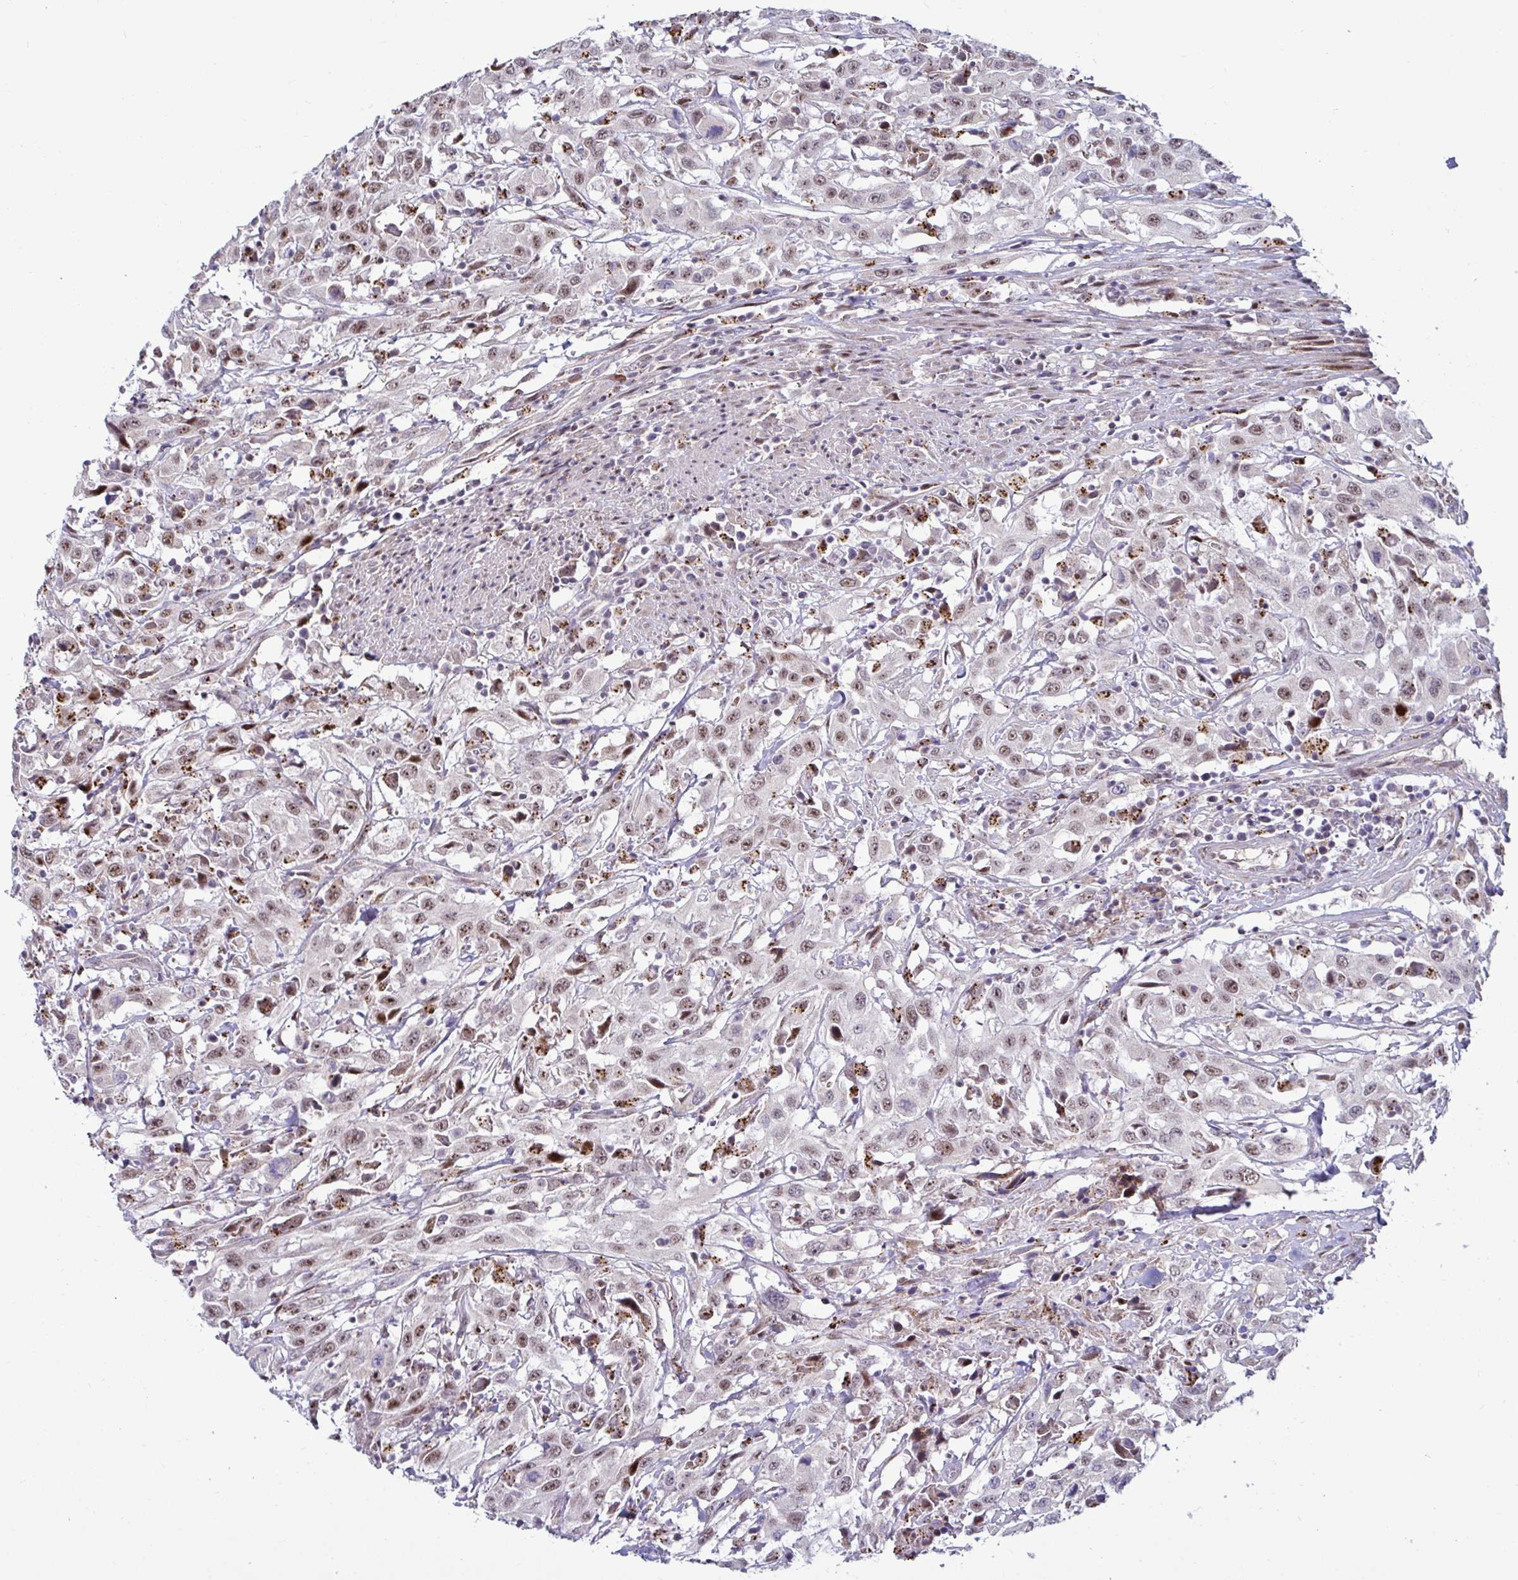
{"staining": {"intensity": "weak", "quantity": ">75%", "location": "nuclear"}, "tissue": "urothelial cancer", "cell_type": "Tumor cells", "image_type": "cancer", "snomed": [{"axis": "morphology", "description": "Urothelial carcinoma, High grade"}, {"axis": "topography", "description": "Urinary bladder"}], "caption": "This photomicrograph shows IHC staining of urothelial cancer, with low weak nuclear positivity in approximately >75% of tumor cells.", "gene": "DZIP1", "patient": {"sex": "male", "age": 61}}